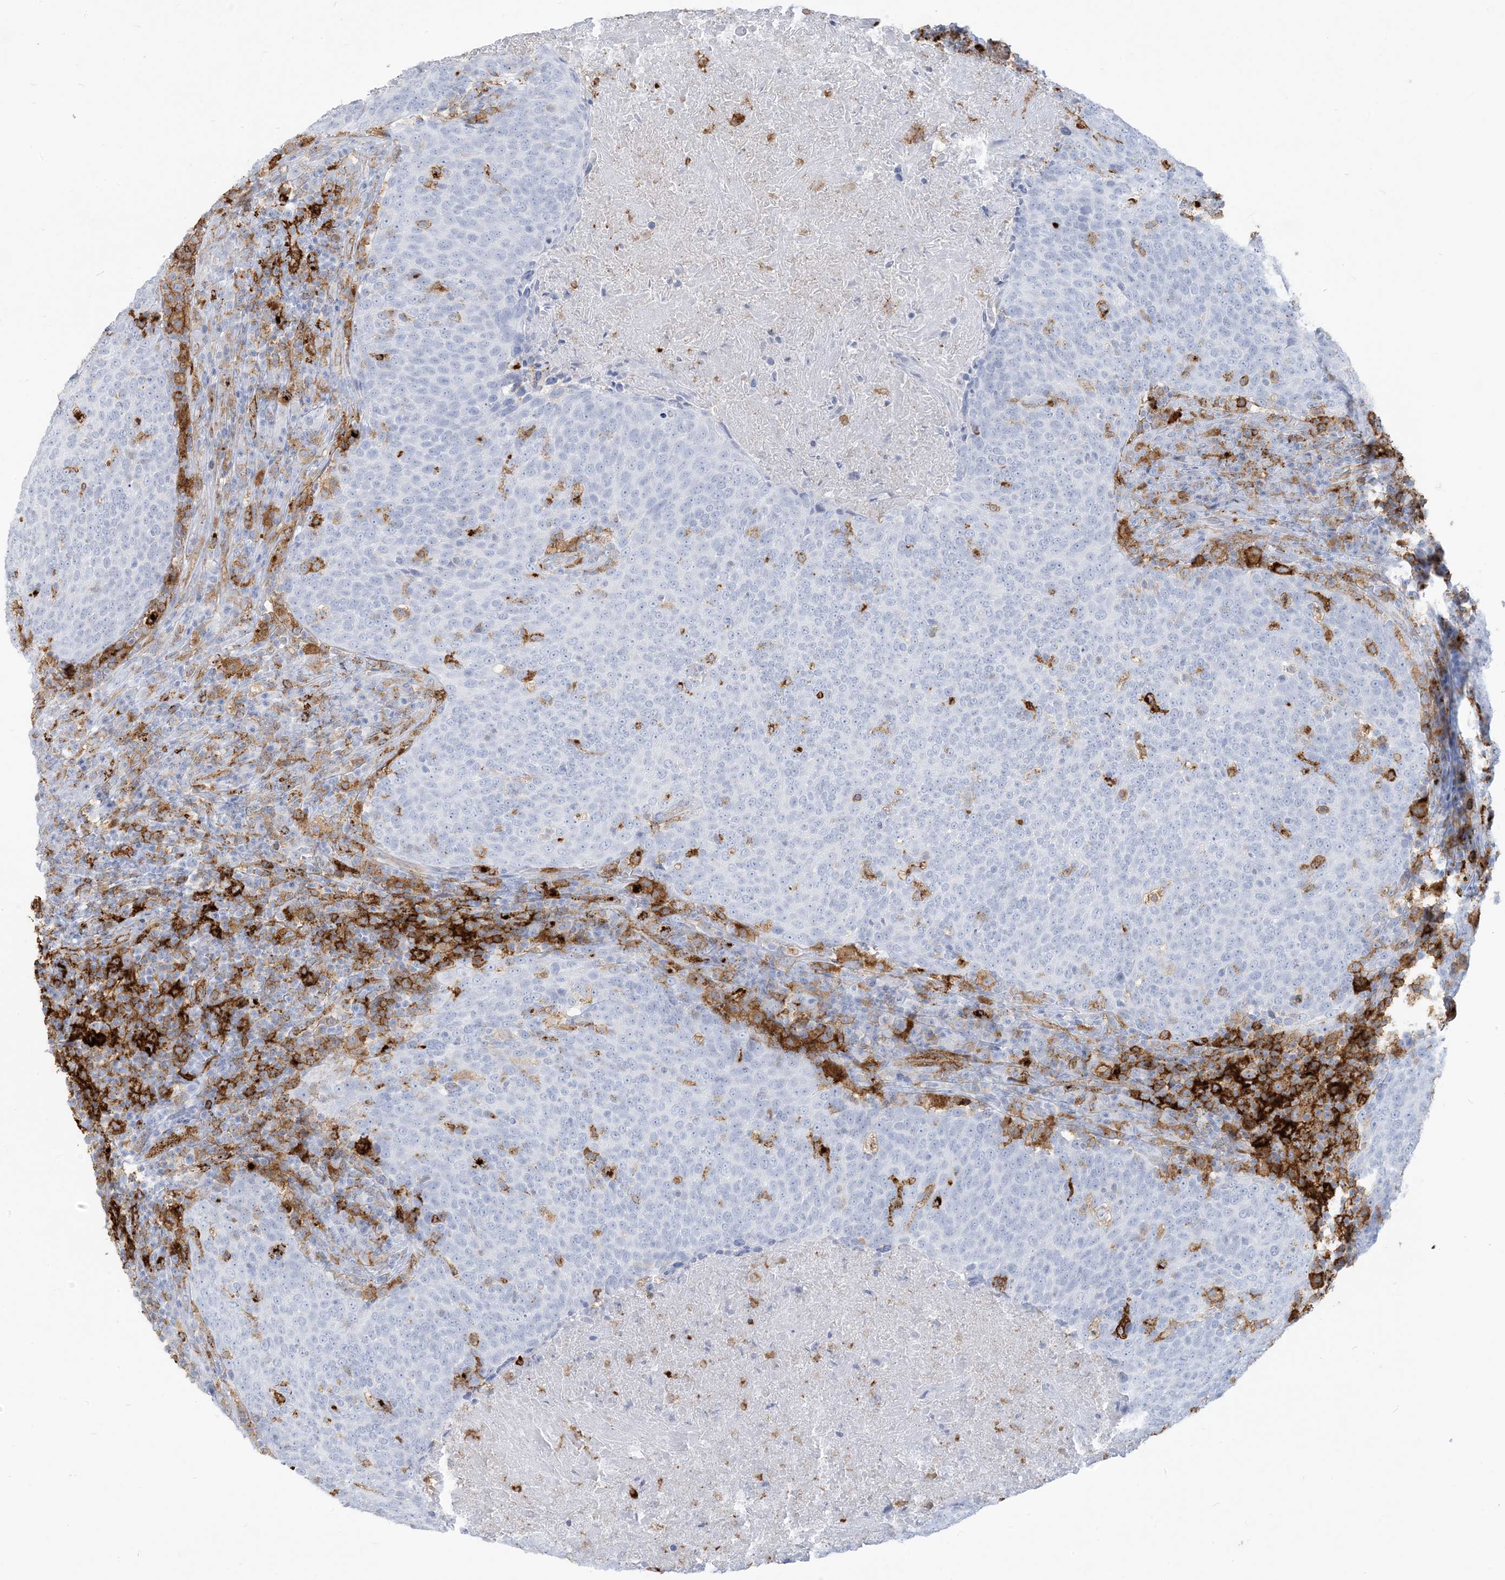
{"staining": {"intensity": "negative", "quantity": "none", "location": "none"}, "tissue": "head and neck cancer", "cell_type": "Tumor cells", "image_type": "cancer", "snomed": [{"axis": "morphology", "description": "Squamous cell carcinoma, NOS"}, {"axis": "morphology", "description": "Squamous cell carcinoma, metastatic, NOS"}, {"axis": "topography", "description": "Lymph node"}, {"axis": "topography", "description": "Head-Neck"}], "caption": "Immunohistochemical staining of head and neck cancer exhibits no significant positivity in tumor cells.", "gene": "HLA-DRB1", "patient": {"sex": "male", "age": 62}}